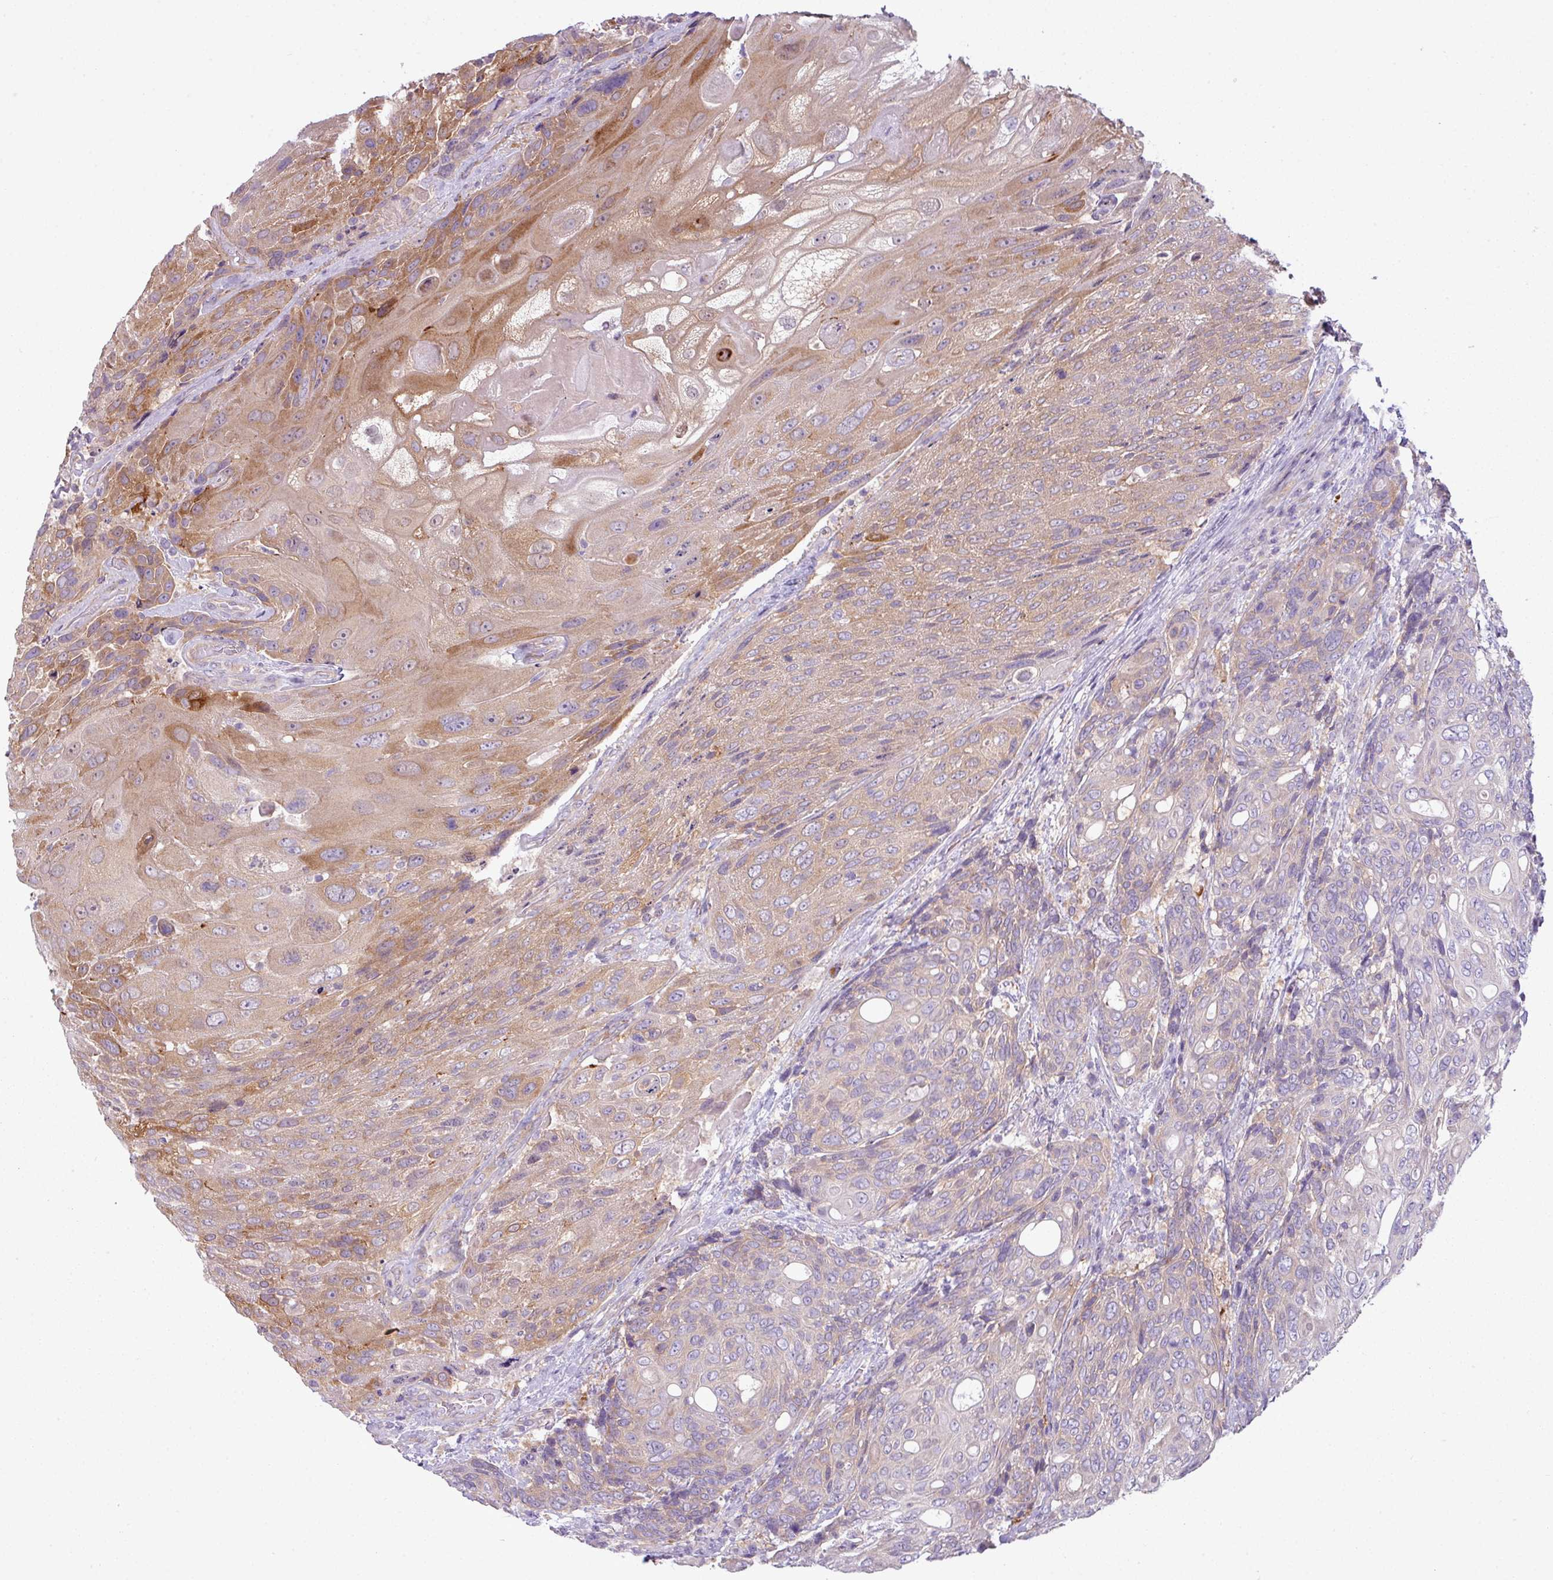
{"staining": {"intensity": "moderate", "quantity": "25%-75%", "location": "cytoplasmic/membranous"}, "tissue": "urothelial cancer", "cell_type": "Tumor cells", "image_type": "cancer", "snomed": [{"axis": "morphology", "description": "Urothelial carcinoma, High grade"}, {"axis": "topography", "description": "Urinary bladder"}], "caption": "Tumor cells show medium levels of moderate cytoplasmic/membranous positivity in approximately 25%-75% of cells in human urothelial cancer.", "gene": "CAMK2B", "patient": {"sex": "female", "age": 70}}